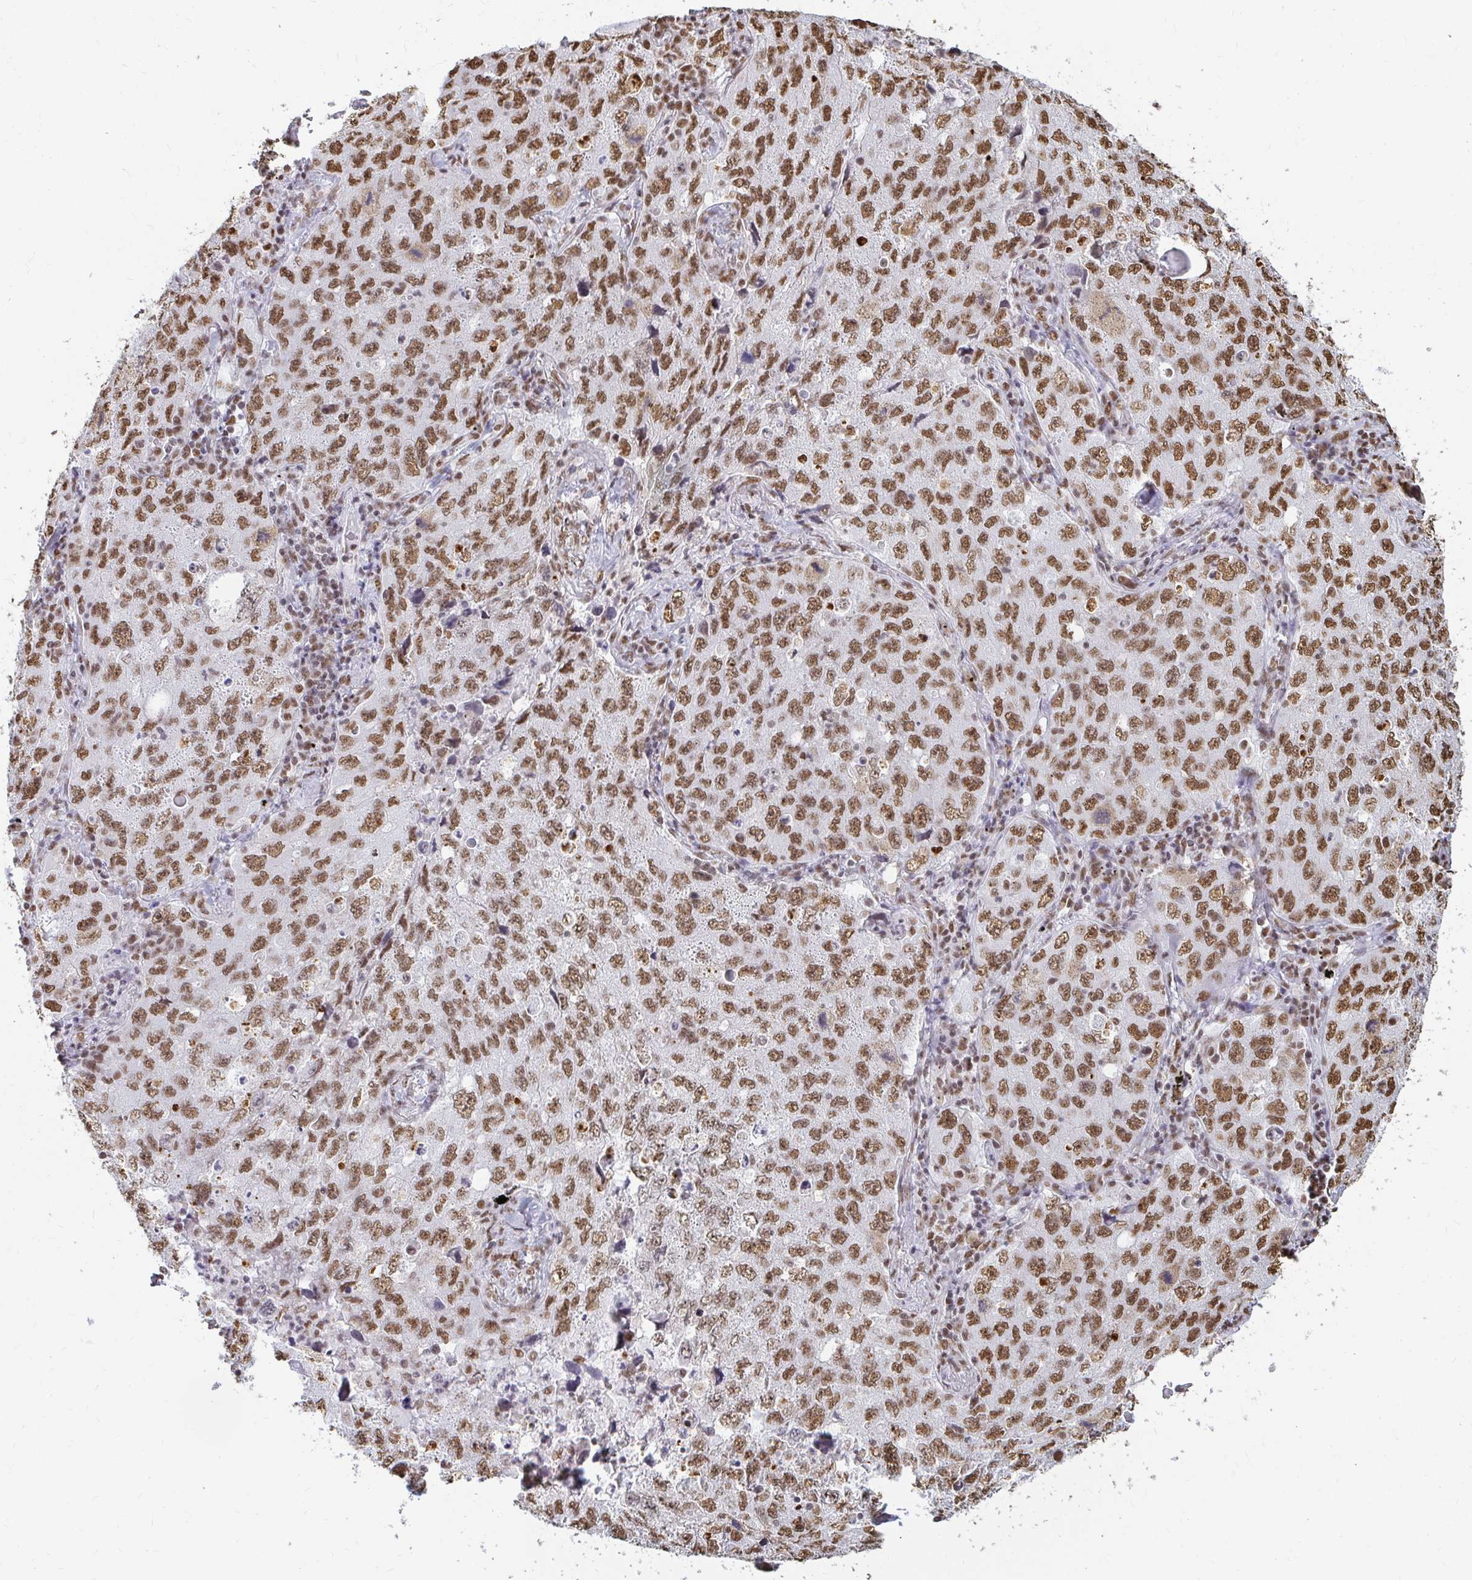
{"staining": {"intensity": "moderate", "quantity": ">75%", "location": "nuclear"}, "tissue": "lung cancer", "cell_type": "Tumor cells", "image_type": "cancer", "snomed": [{"axis": "morphology", "description": "Adenocarcinoma, NOS"}, {"axis": "topography", "description": "Lung"}], "caption": "Tumor cells display medium levels of moderate nuclear expression in approximately >75% of cells in lung adenocarcinoma.", "gene": "HNRNPU", "patient": {"sex": "female", "age": 57}}